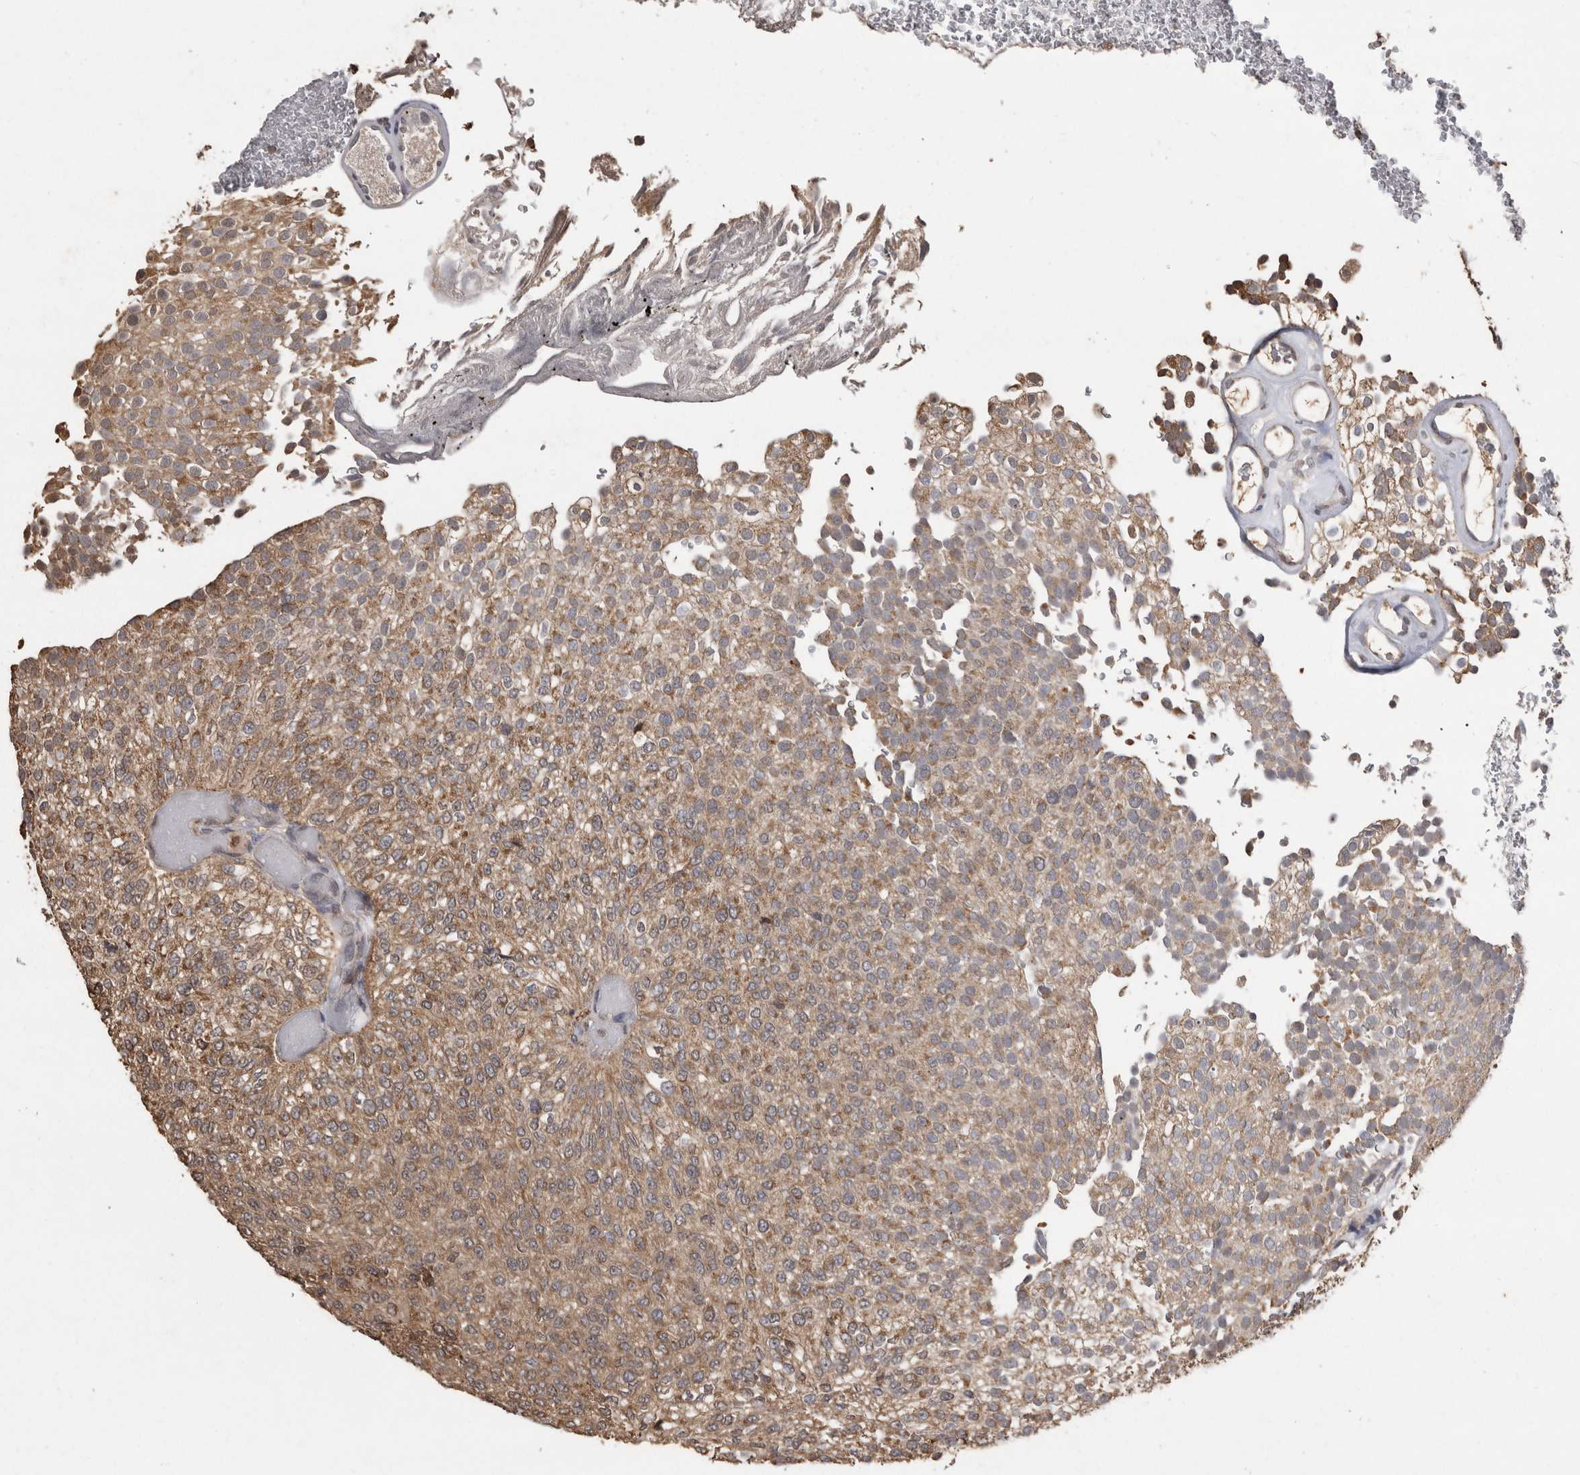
{"staining": {"intensity": "weak", "quantity": ">75%", "location": "cytoplasmic/membranous"}, "tissue": "urothelial cancer", "cell_type": "Tumor cells", "image_type": "cancer", "snomed": [{"axis": "morphology", "description": "Urothelial carcinoma, Low grade"}, {"axis": "topography", "description": "Urinary bladder"}], "caption": "High-power microscopy captured an immunohistochemistry photomicrograph of low-grade urothelial carcinoma, revealing weak cytoplasmic/membranous expression in approximately >75% of tumor cells.", "gene": "PREP", "patient": {"sex": "male", "age": 78}}